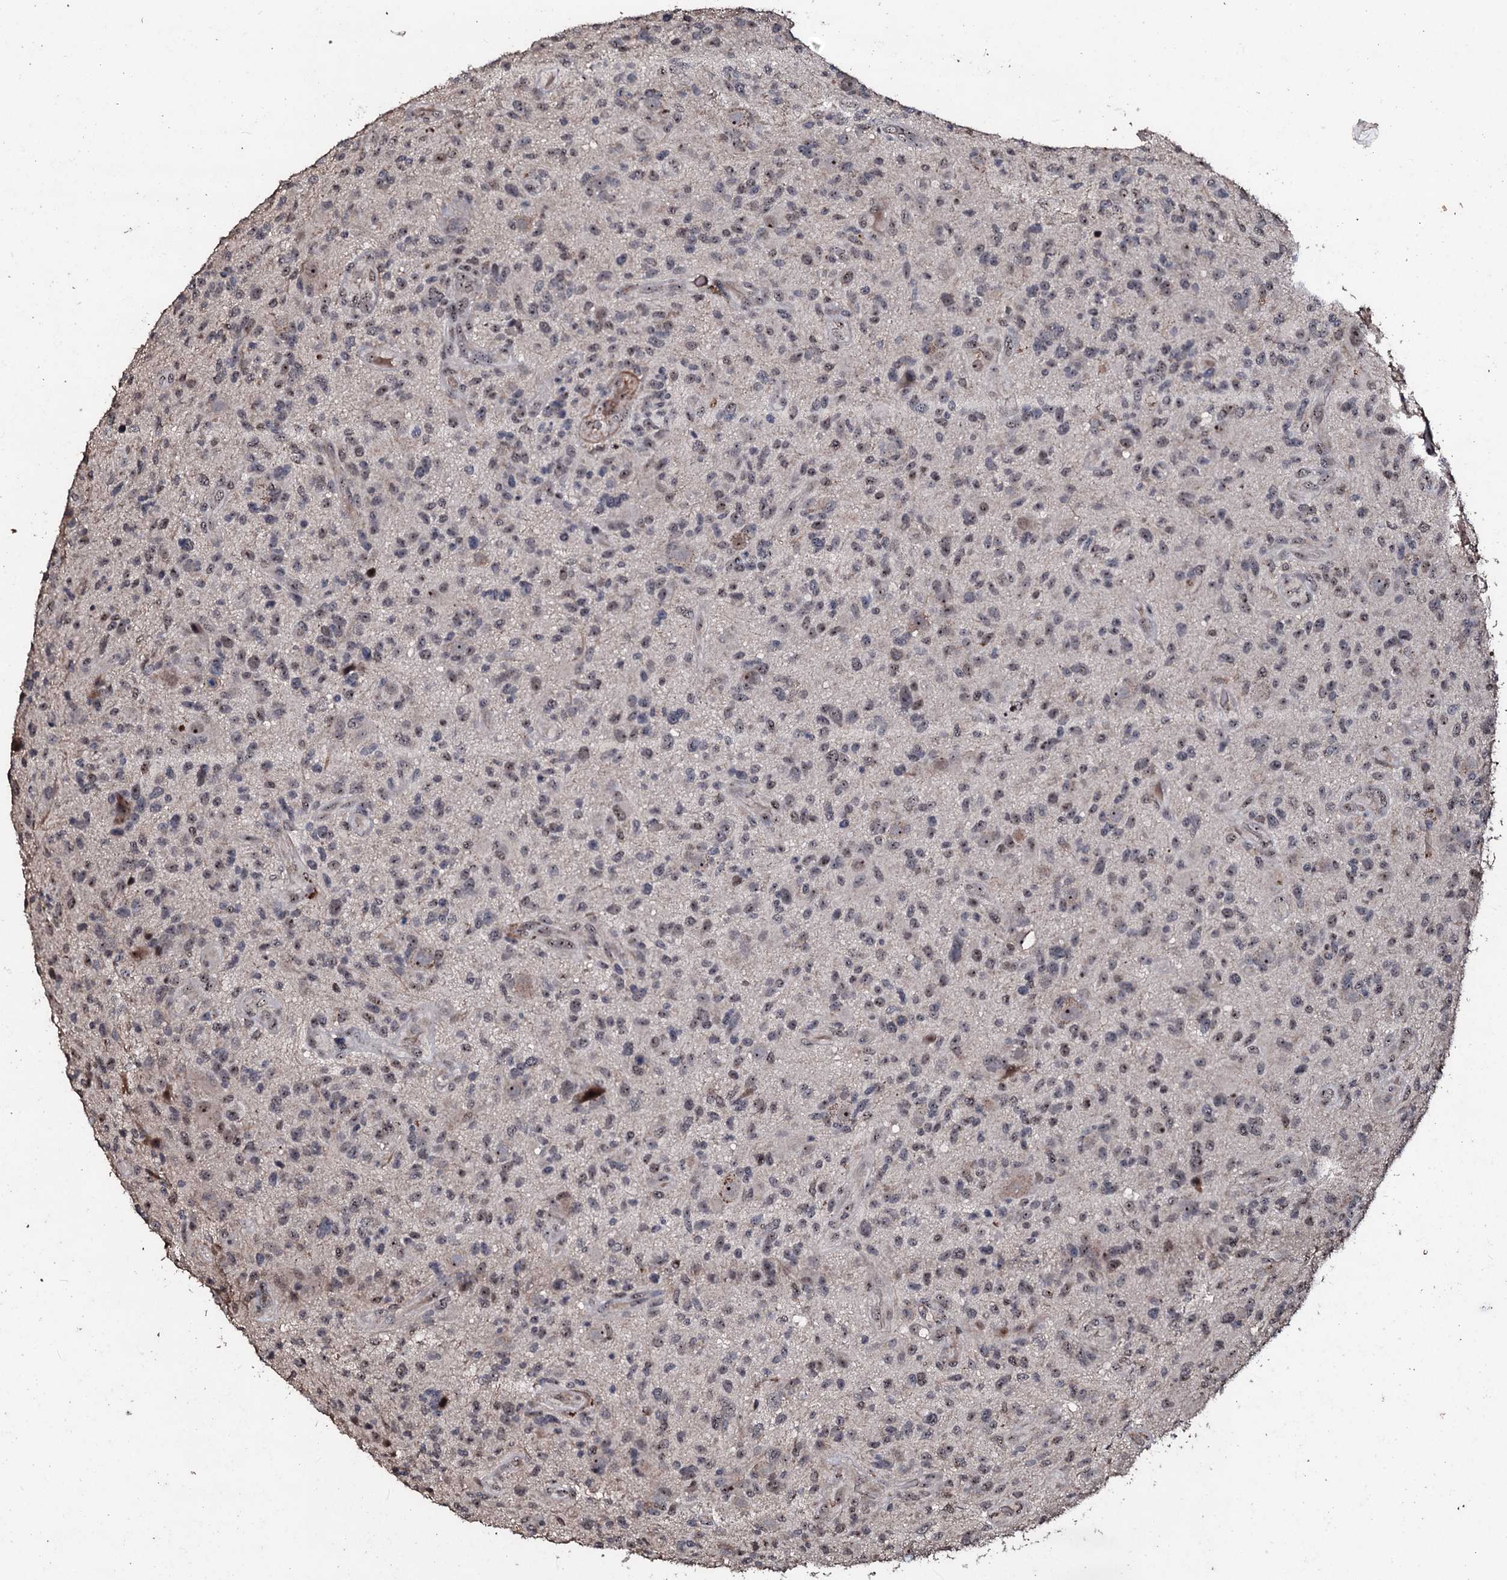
{"staining": {"intensity": "weak", "quantity": "25%-75%", "location": "nuclear"}, "tissue": "glioma", "cell_type": "Tumor cells", "image_type": "cancer", "snomed": [{"axis": "morphology", "description": "Glioma, malignant, High grade"}, {"axis": "topography", "description": "Brain"}], "caption": "Immunohistochemistry (DAB) staining of human malignant glioma (high-grade) reveals weak nuclear protein staining in approximately 25%-75% of tumor cells.", "gene": "SUPT7L", "patient": {"sex": "male", "age": 47}}